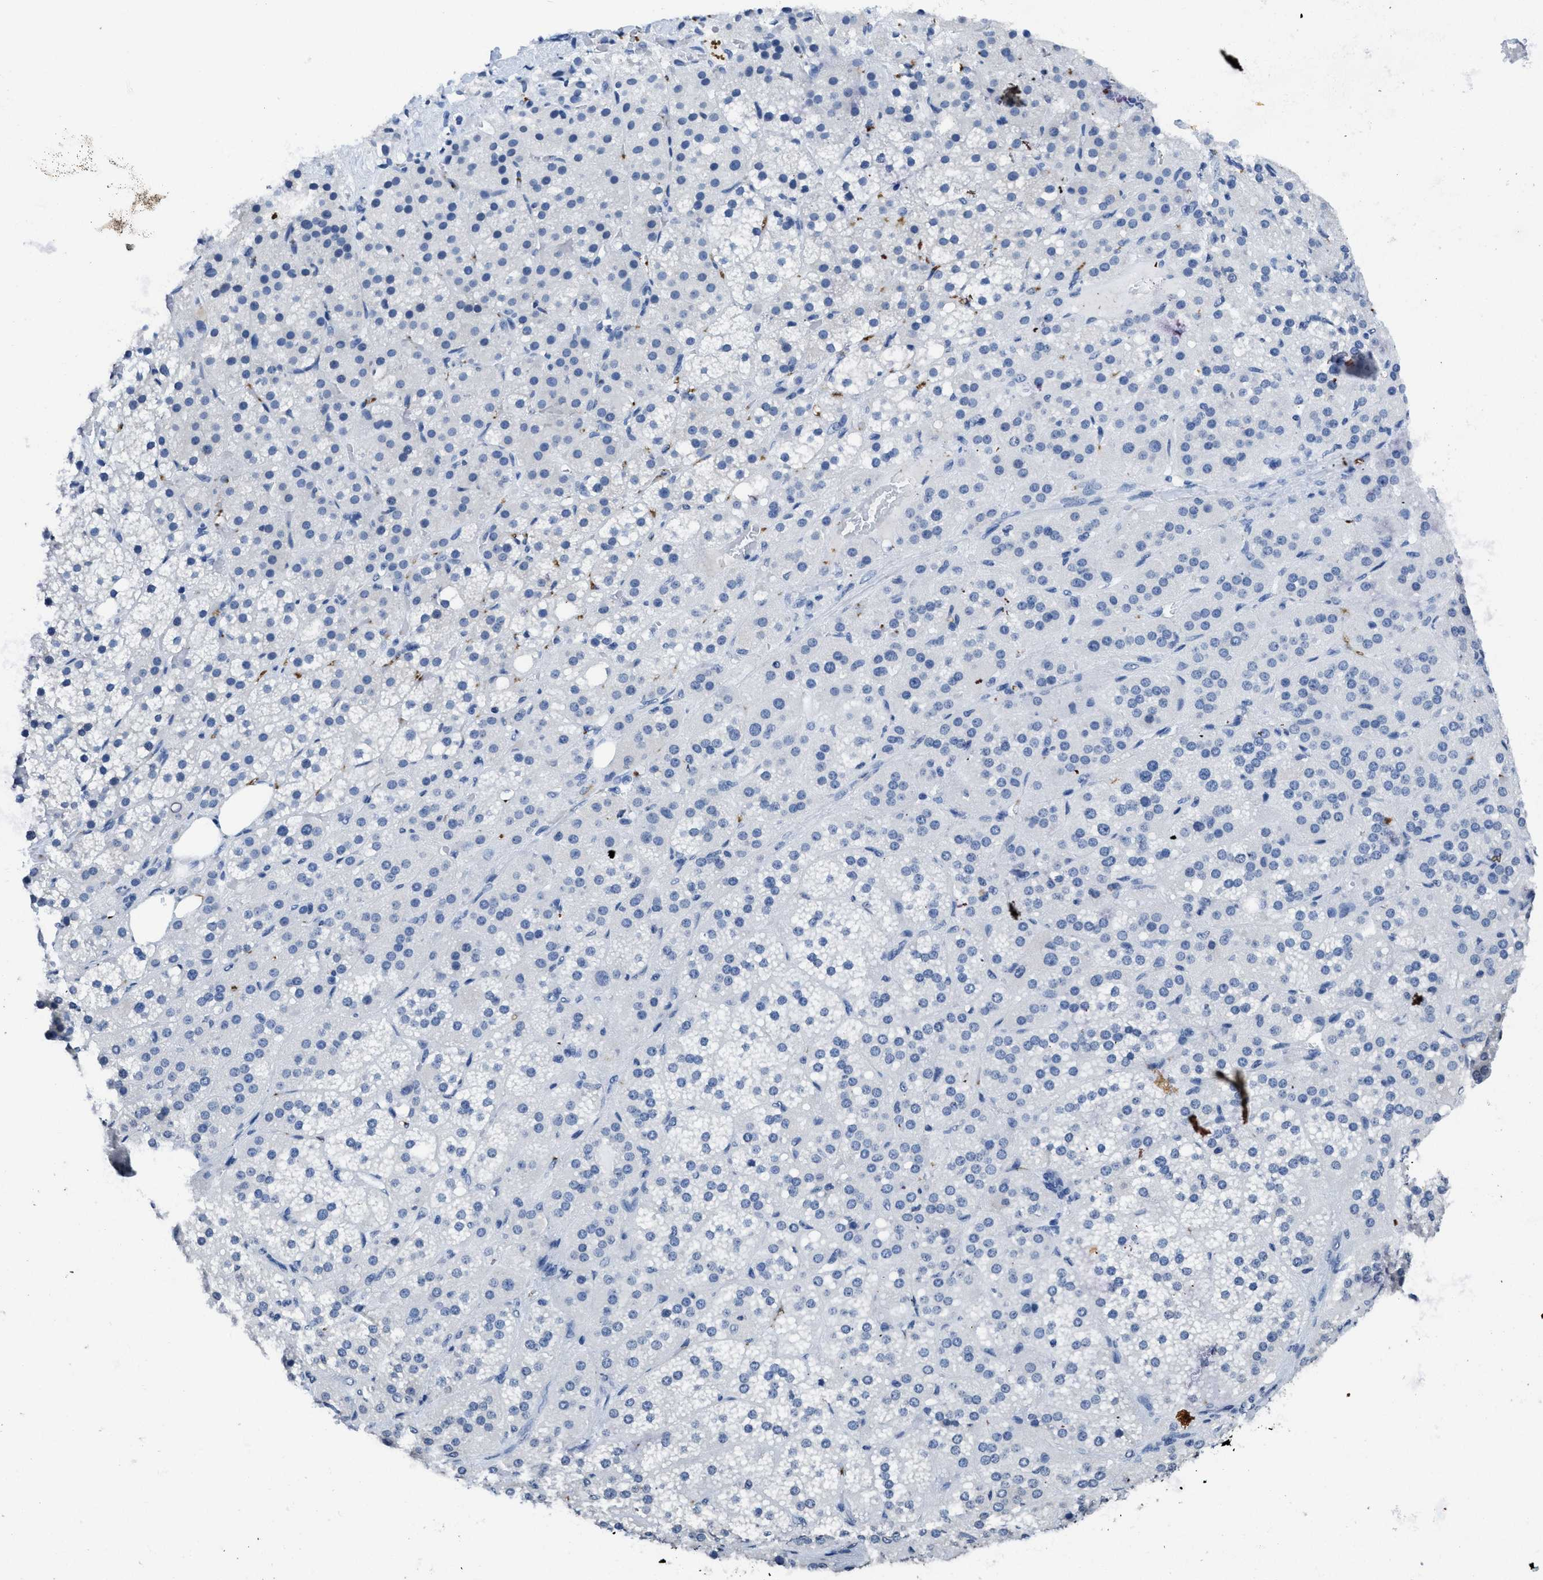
{"staining": {"intensity": "negative", "quantity": "none", "location": "none"}, "tissue": "adrenal gland", "cell_type": "Glandular cells", "image_type": "normal", "snomed": [{"axis": "morphology", "description": "Normal tissue, NOS"}, {"axis": "topography", "description": "Adrenal gland"}], "caption": "The photomicrograph demonstrates no significant staining in glandular cells of adrenal gland.", "gene": "ITGA2B", "patient": {"sex": "female", "age": 59}}